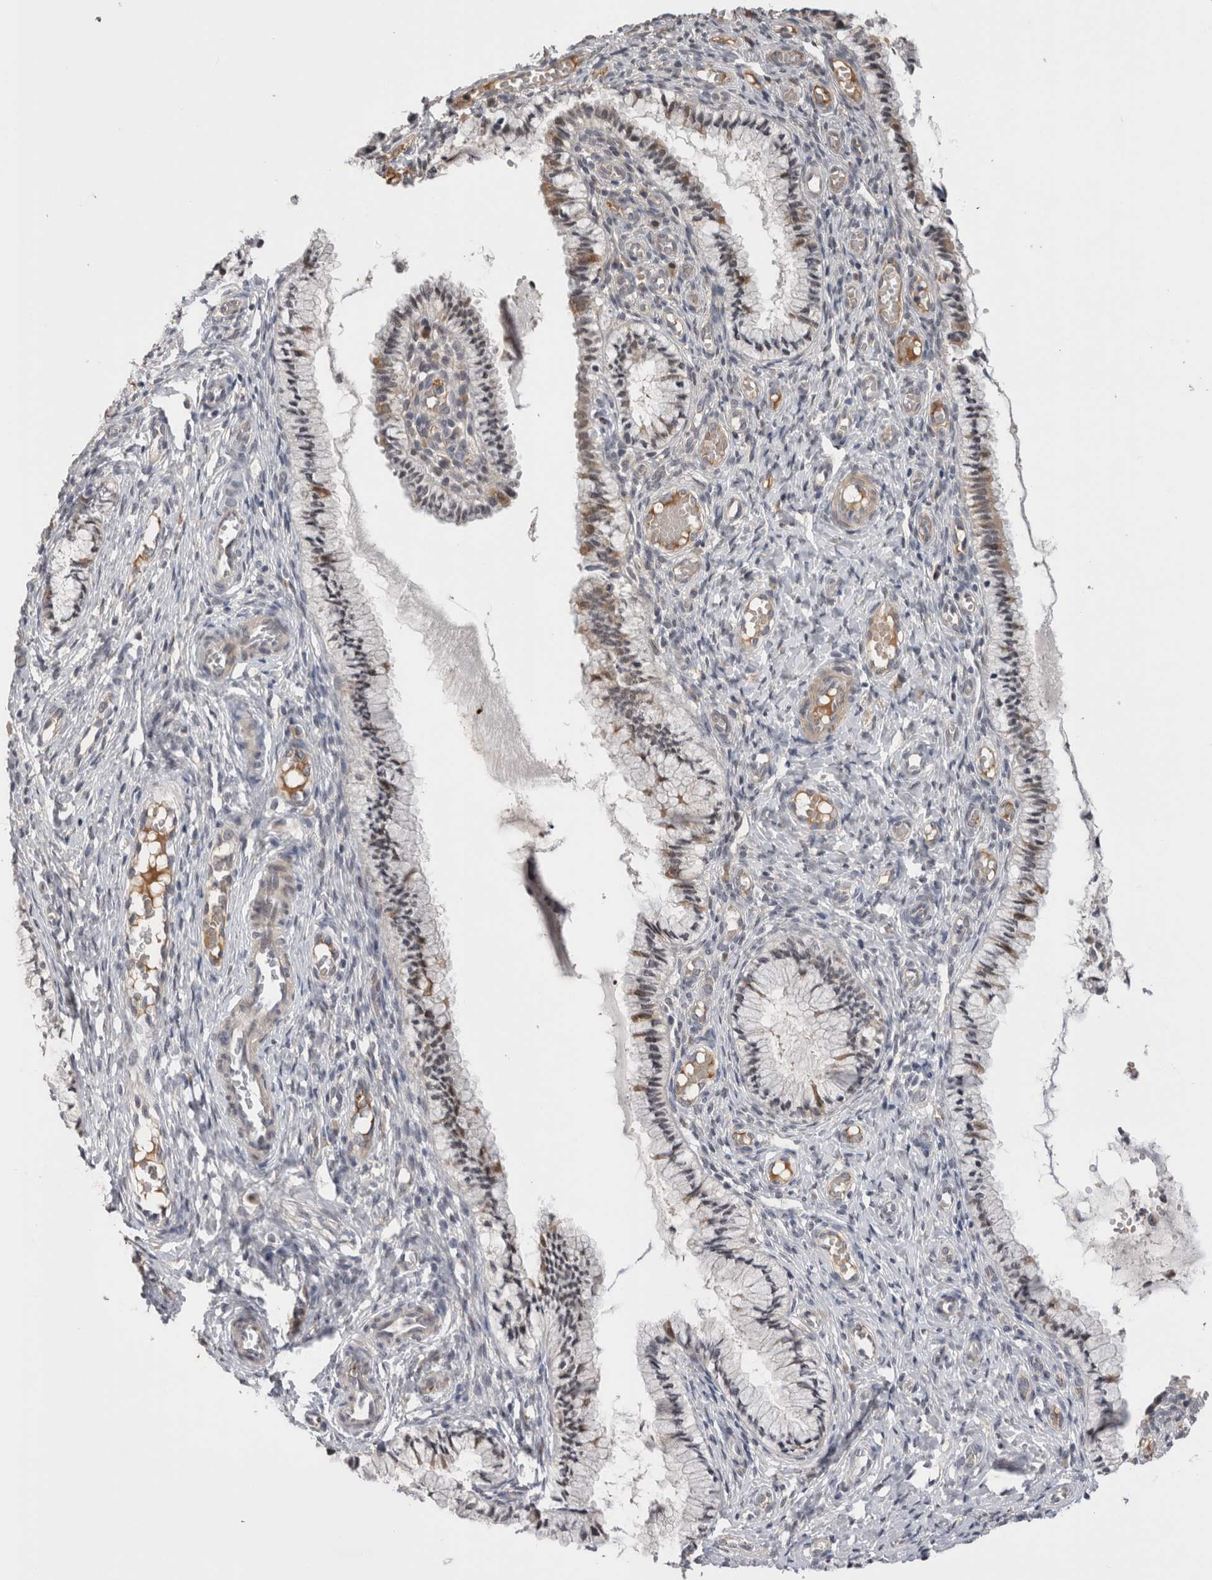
{"staining": {"intensity": "weak", "quantity": "<25%", "location": "cytoplasmic/membranous"}, "tissue": "cervix", "cell_type": "Glandular cells", "image_type": "normal", "snomed": [{"axis": "morphology", "description": "Normal tissue, NOS"}, {"axis": "topography", "description": "Cervix"}], "caption": "Cervix was stained to show a protein in brown. There is no significant expression in glandular cells. (DAB (3,3'-diaminobenzidine) IHC visualized using brightfield microscopy, high magnification).", "gene": "CRYBG1", "patient": {"sex": "female", "age": 27}}